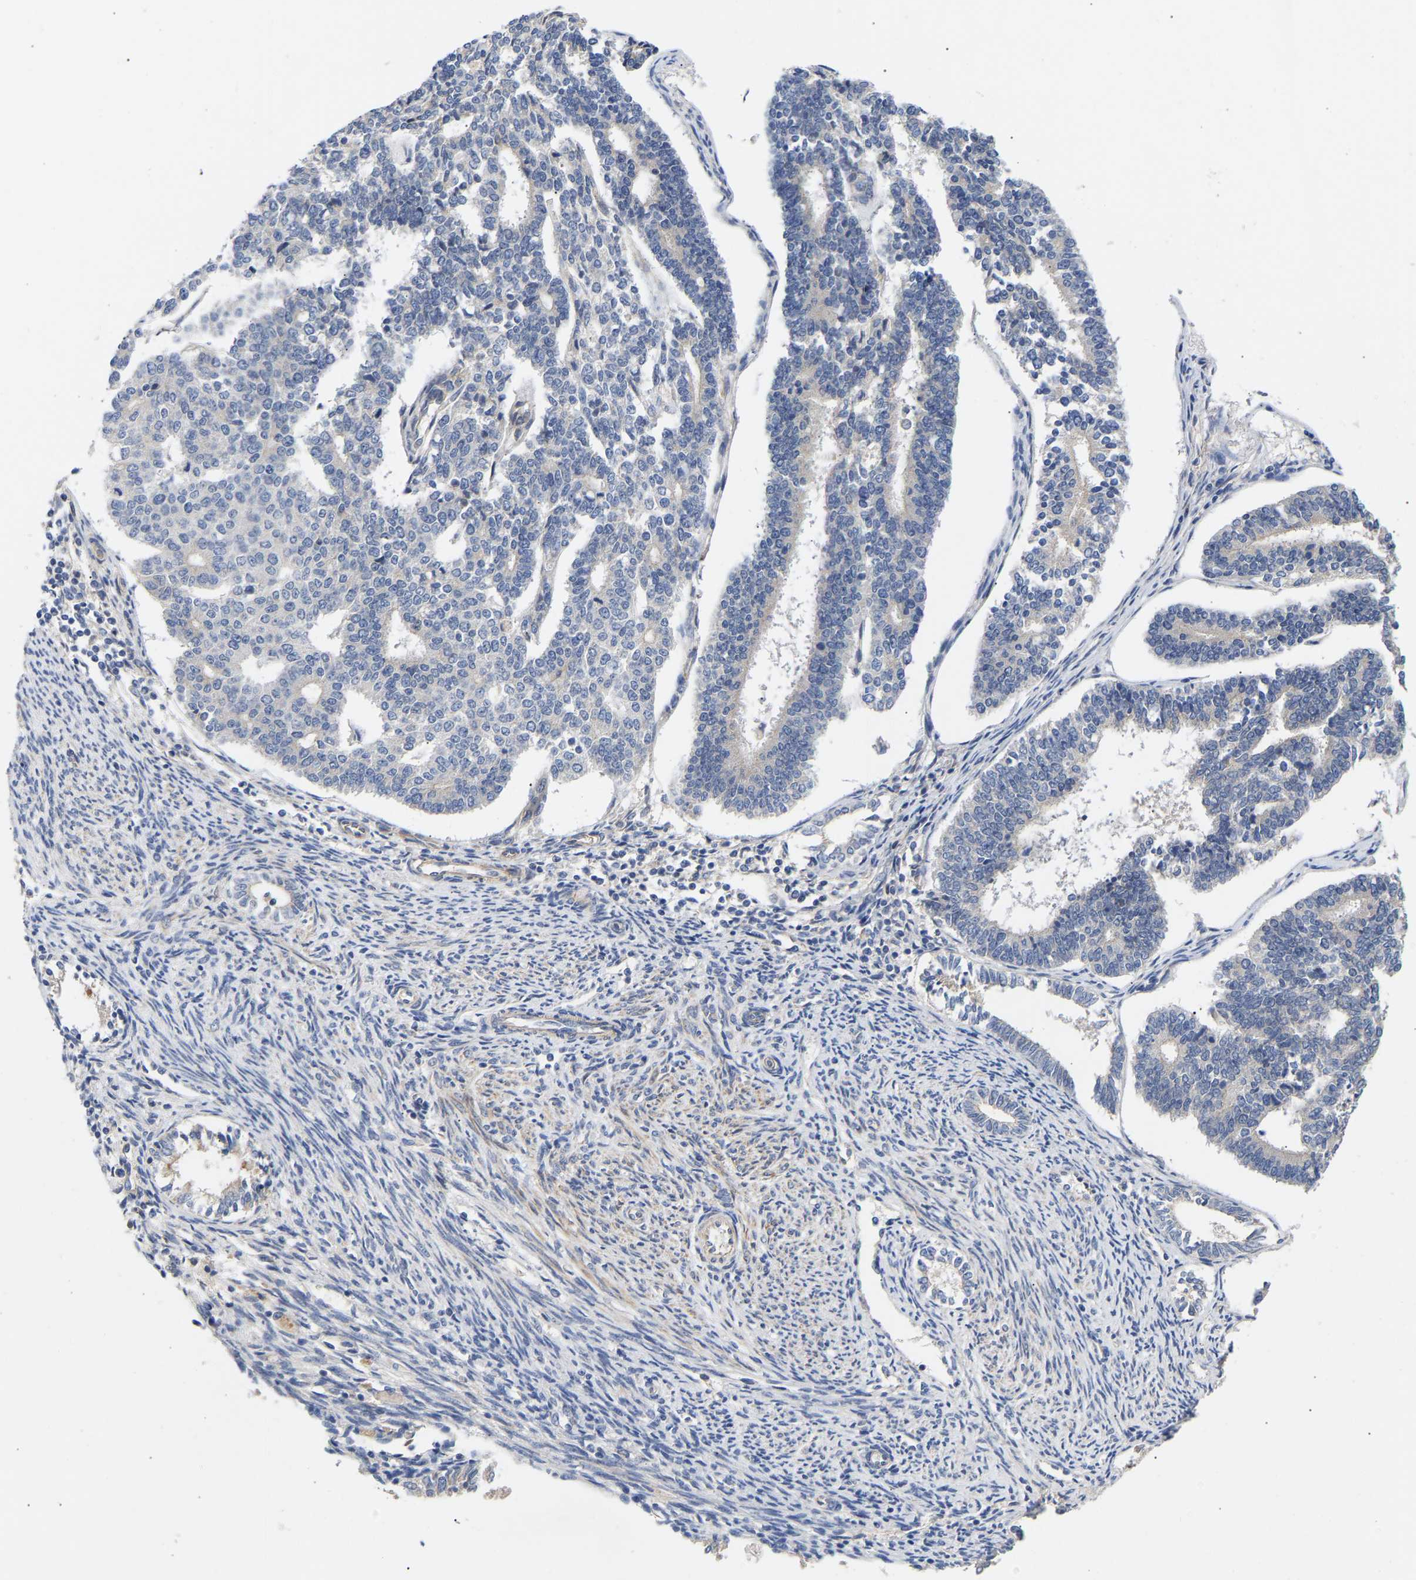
{"staining": {"intensity": "negative", "quantity": "none", "location": "none"}, "tissue": "endometrial cancer", "cell_type": "Tumor cells", "image_type": "cancer", "snomed": [{"axis": "morphology", "description": "Adenocarcinoma, NOS"}, {"axis": "topography", "description": "Endometrium"}], "caption": "Tumor cells show no significant positivity in endometrial adenocarcinoma.", "gene": "KASH5", "patient": {"sex": "female", "age": 70}}